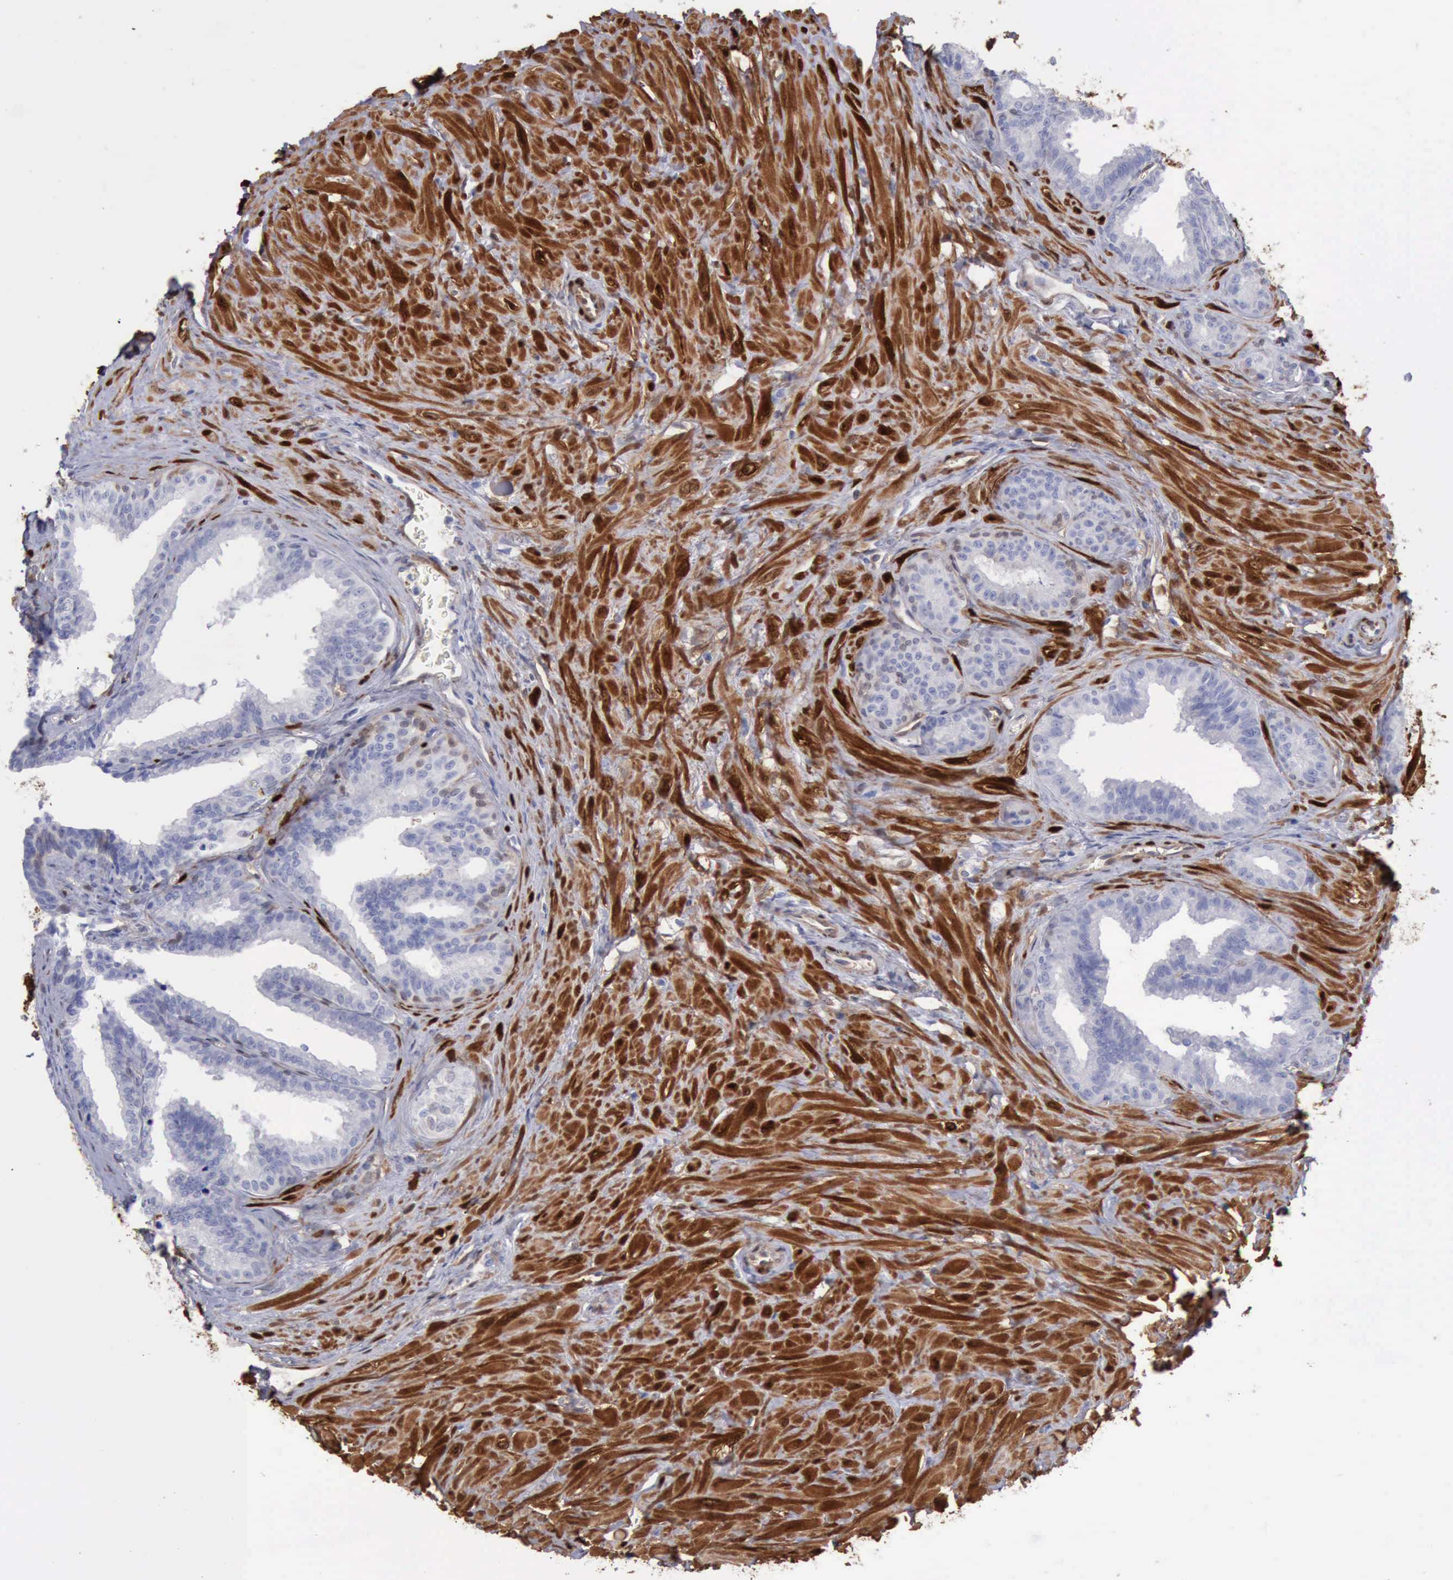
{"staining": {"intensity": "negative", "quantity": "none", "location": "none"}, "tissue": "seminal vesicle", "cell_type": "Glandular cells", "image_type": "normal", "snomed": [{"axis": "morphology", "description": "Normal tissue, NOS"}, {"axis": "topography", "description": "Seminal veicle"}], "caption": "Immunohistochemistry of benign human seminal vesicle reveals no staining in glandular cells.", "gene": "FHL1", "patient": {"sex": "male", "age": 26}}